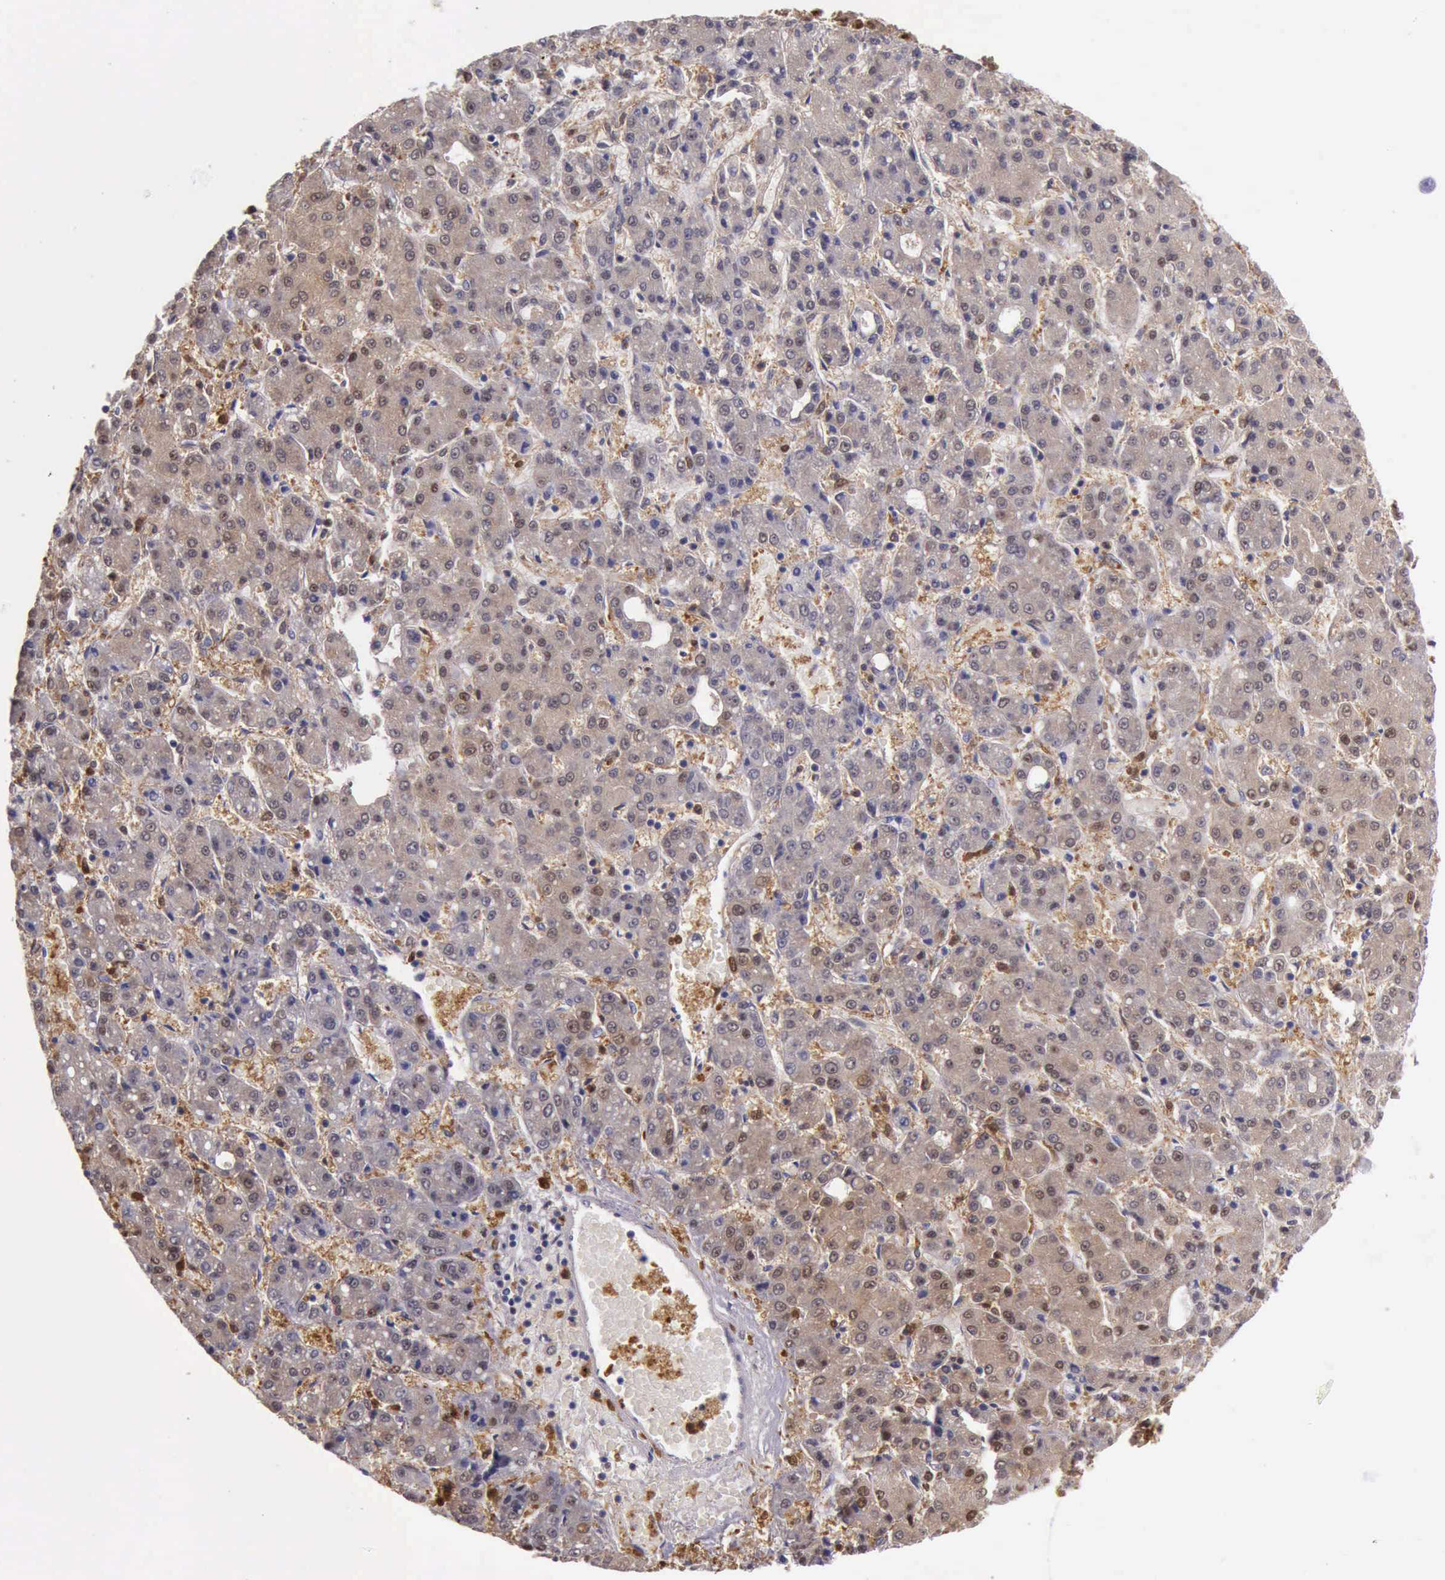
{"staining": {"intensity": "moderate", "quantity": "25%-75%", "location": "cytoplasmic/membranous,nuclear"}, "tissue": "liver cancer", "cell_type": "Tumor cells", "image_type": "cancer", "snomed": [{"axis": "morphology", "description": "Carcinoma, Hepatocellular, NOS"}, {"axis": "topography", "description": "Liver"}], "caption": "About 25%-75% of tumor cells in human liver cancer (hepatocellular carcinoma) exhibit moderate cytoplasmic/membranous and nuclear protein expression as visualized by brown immunohistochemical staining.", "gene": "TYMP", "patient": {"sex": "male", "age": 69}}